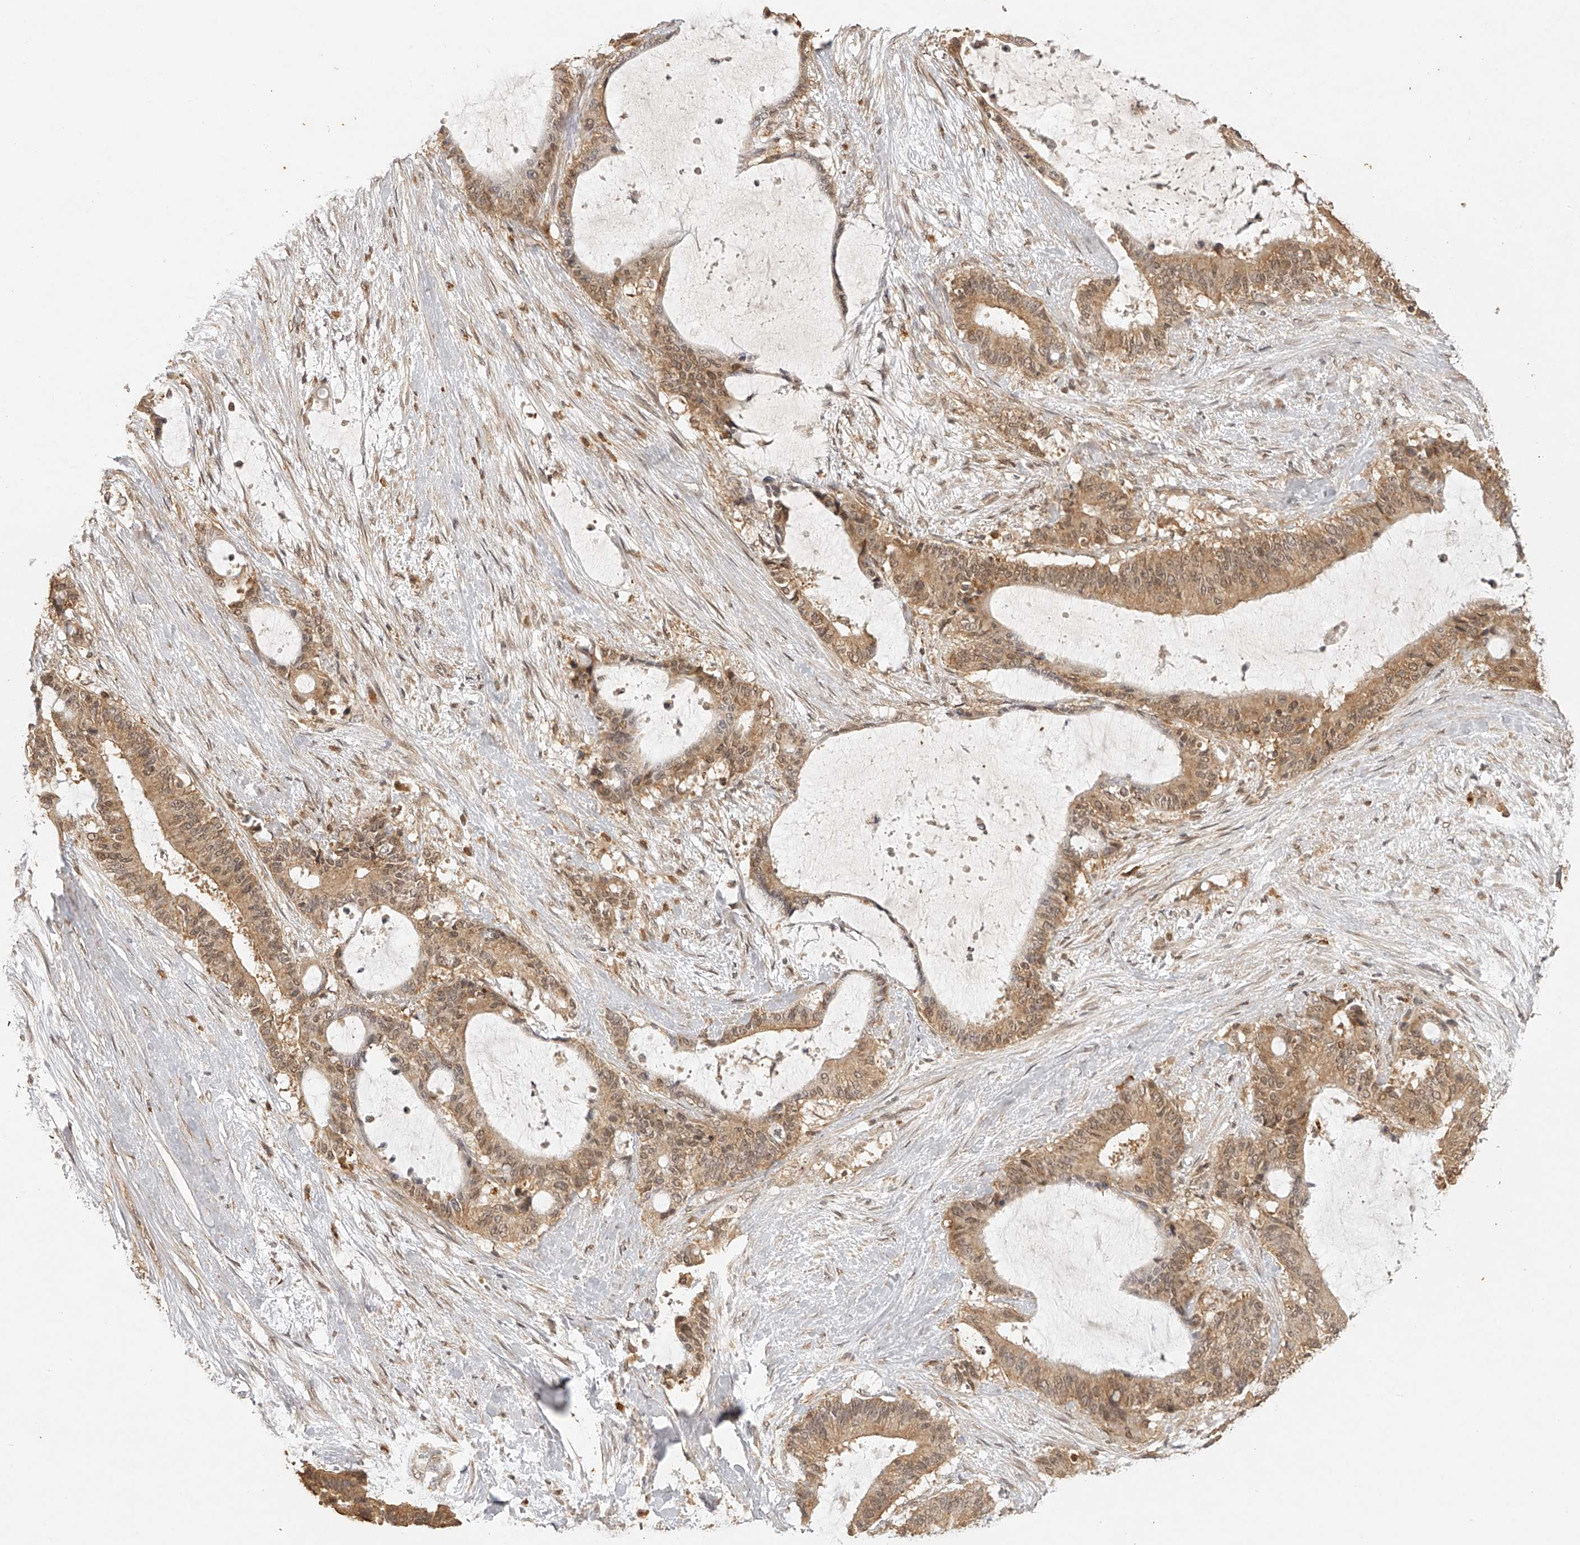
{"staining": {"intensity": "moderate", "quantity": ">75%", "location": "cytoplasmic/membranous"}, "tissue": "liver cancer", "cell_type": "Tumor cells", "image_type": "cancer", "snomed": [{"axis": "morphology", "description": "Normal tissue, NOS"}, {"axis": "morphology", "description": "Cholangiocarcinoma"}, {"axis": "topography", "description": "Liver"}, {"axis": "topography", "description": "Peripheral nerve tissue"}], "caption": "Immunohistochemical staining of liver cancer shows medium levels of moderate cytoplasmic/membranous protein expression in about >75% of tumor cells.", "gene": "BCL2L11", "patient": {"sex": "female", "age": 73}}